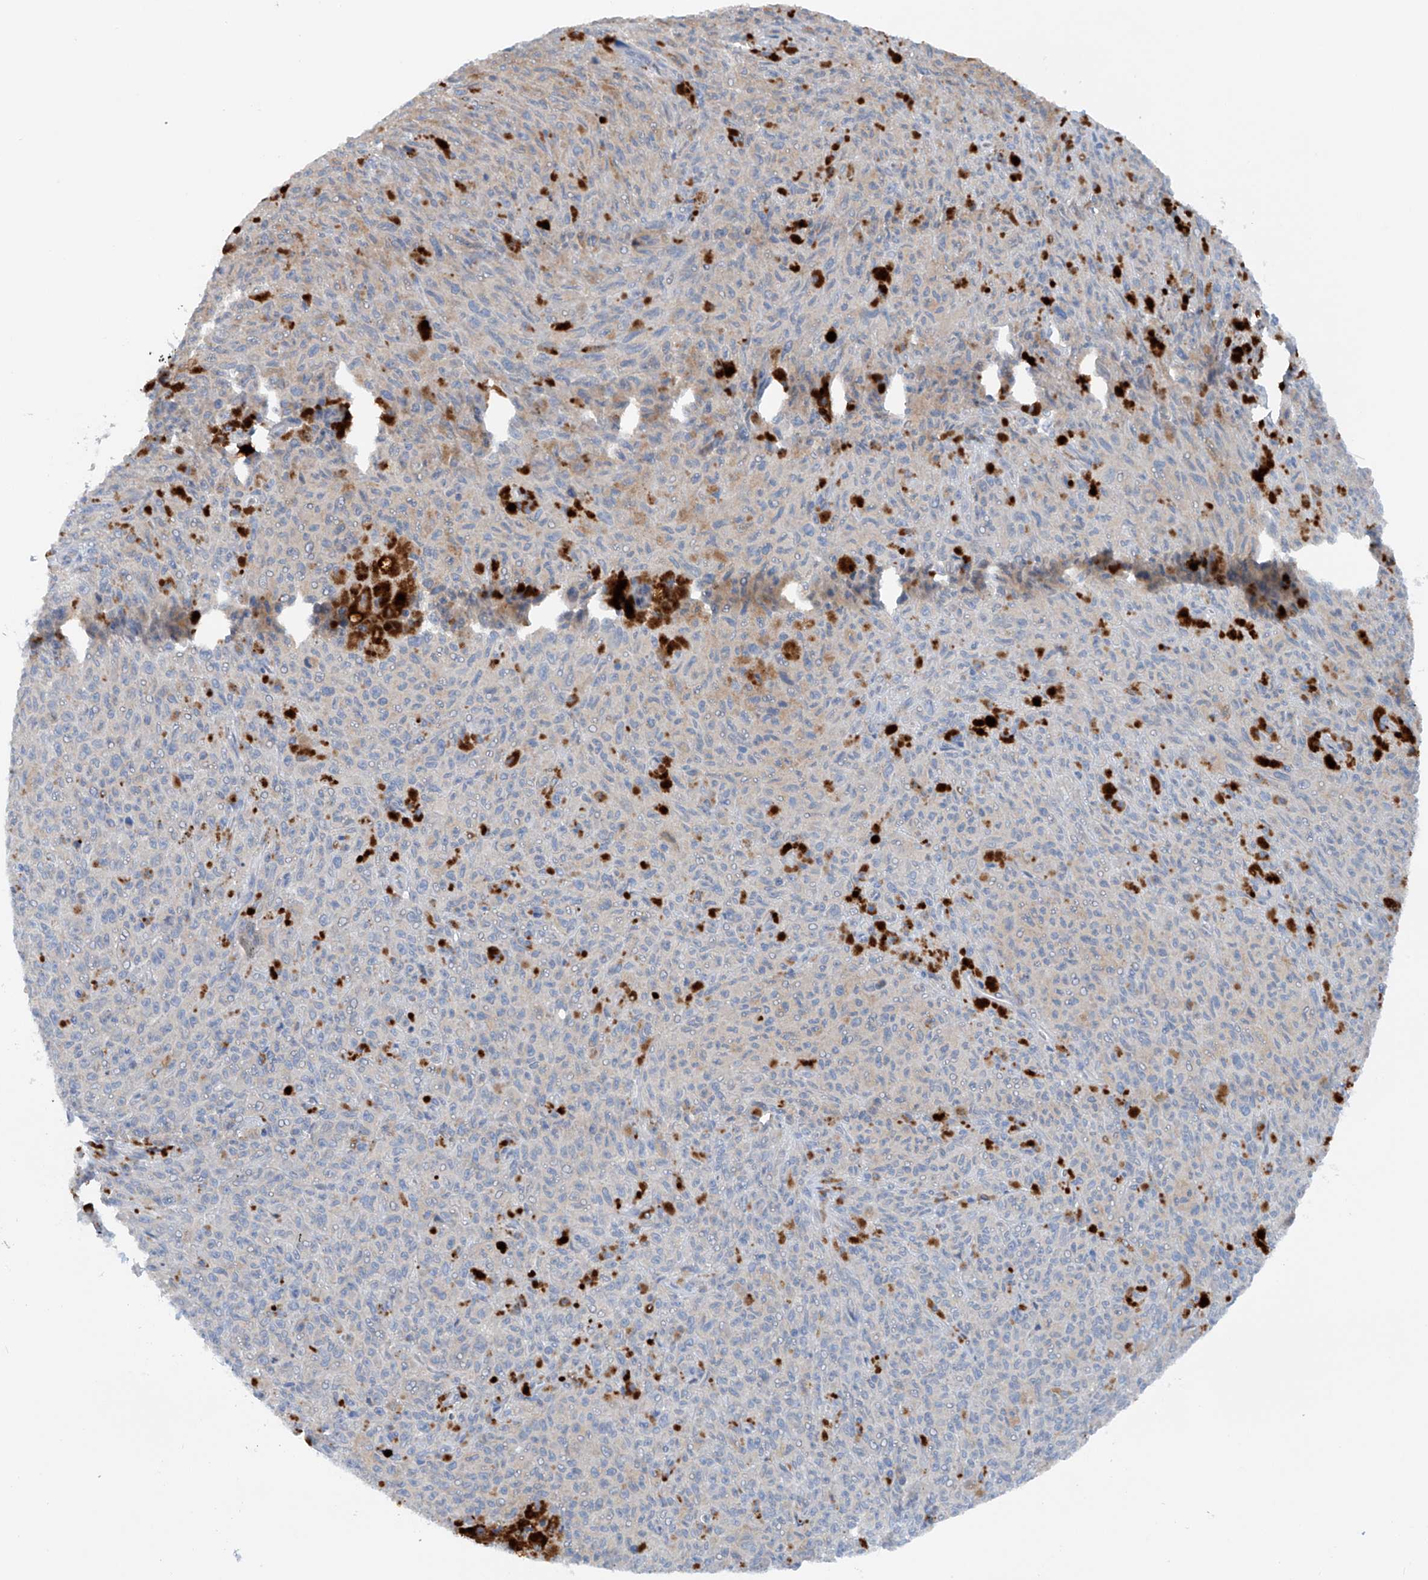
{"staining": {"intensity": "negative", "quantity": "none", "location": "none"}, "tissue": "melanoma", "cell_type": "Tumor cells", "image_type": "cancer", "snomed": [{"axis": "morphology", "description": "Malignant melanoma, NOS"}, {"axis": "topography", "description": "Skin"}], "caption": "Protein analysis of malignant melanoma exhibits no significant positivity in tumor cells.", "gene": "CEP85L", "patient": {"sex": "female", "age": 82}}